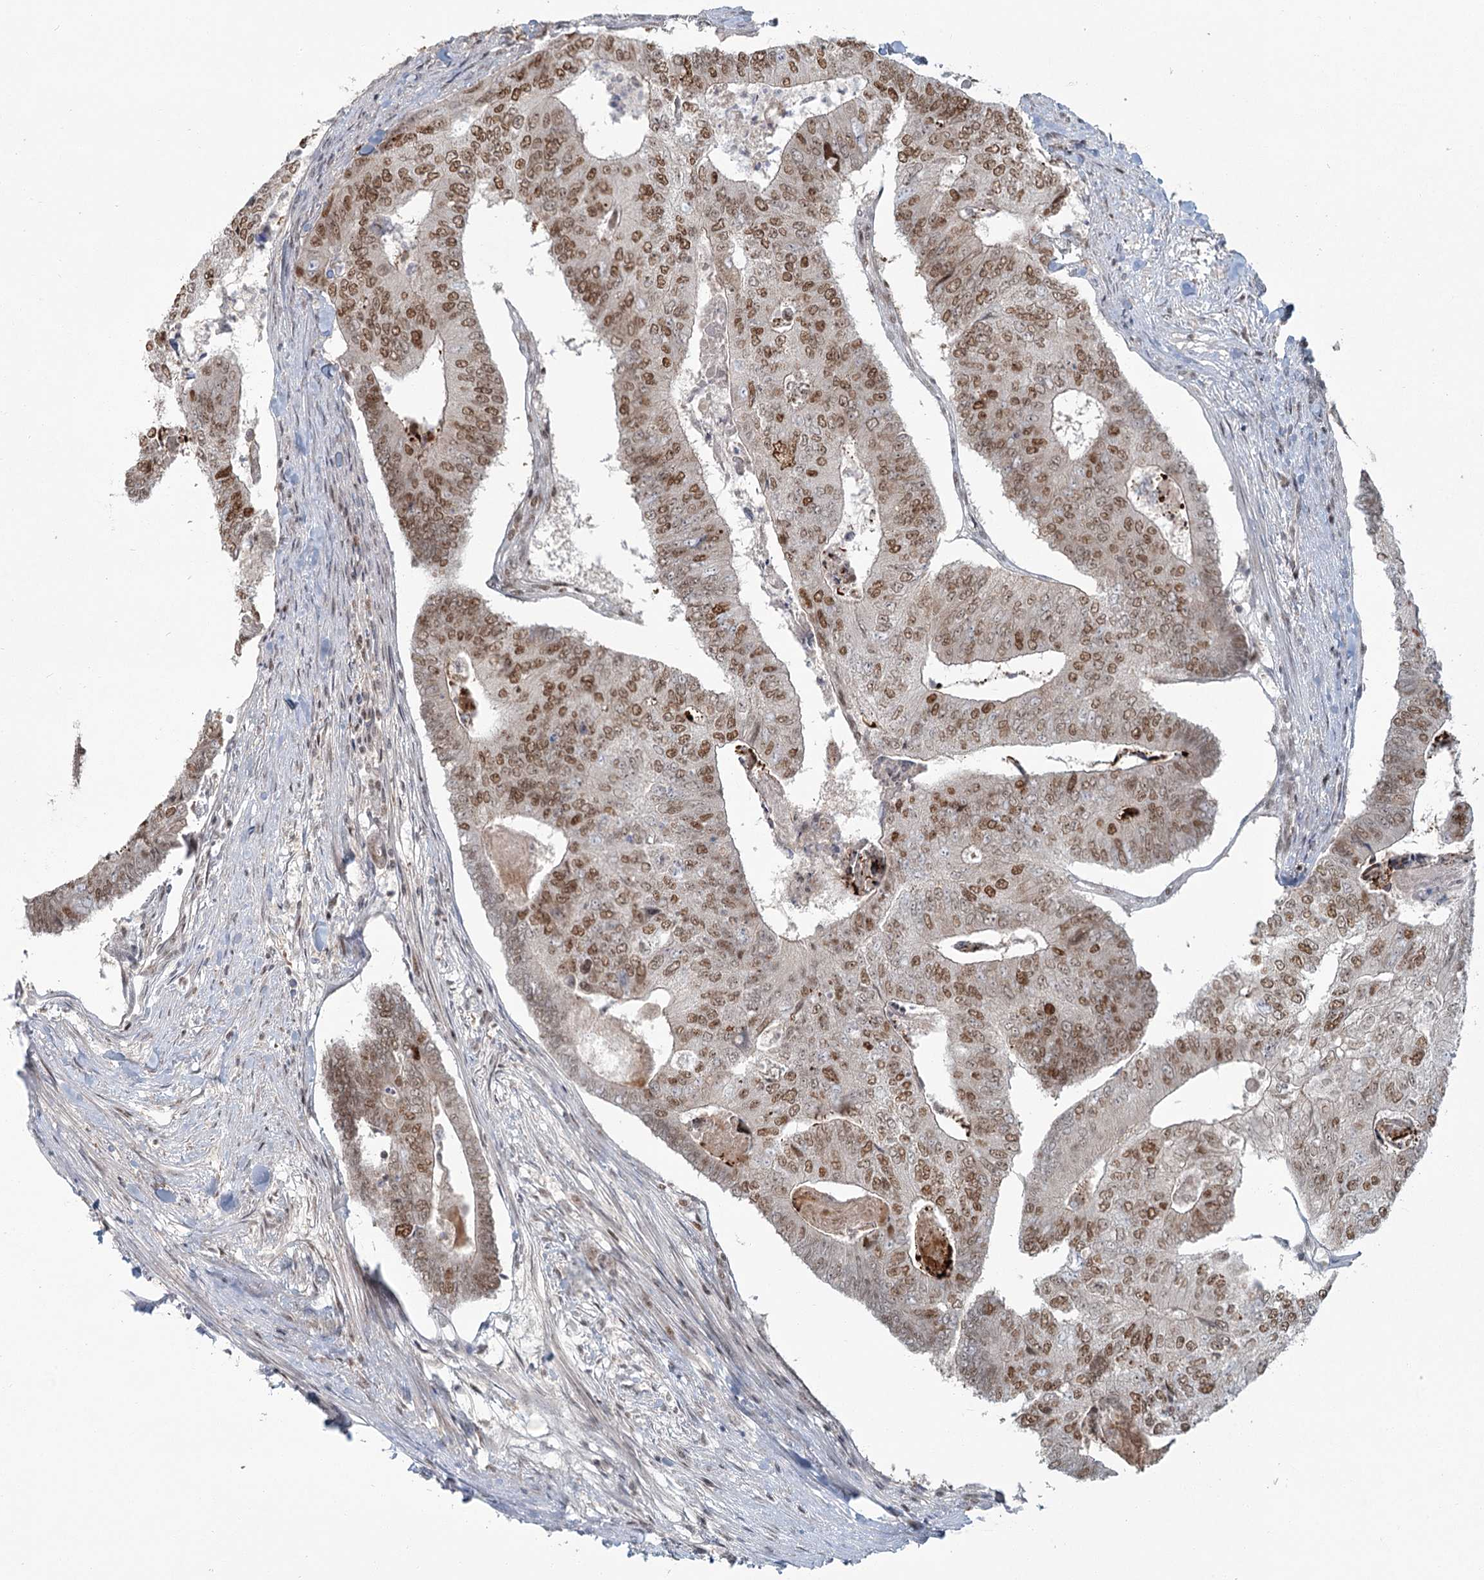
{"staining": {"intensity": "moderate", "quantity": ">75%", "location": "nuclear"}, "tissue": "colorectal cancer", "cell_type": "Tumor cells", "image_type": "cancer", "snomed": [{"axis": "morphology", "description": "Adenocarcinoma, NOS"}, {"axis": "topography", "description": "Colon"}], "caption": "Colorectal adenocarcinoma tissue displays moderate nuclear staining in approximately >75% of tumor cells, visualized by immunohistochemistry. (IHC, brightfield microscopy, high magnification).", "gene": "R3HCC1L", "patient": {"sex": "female", "age": 67}}